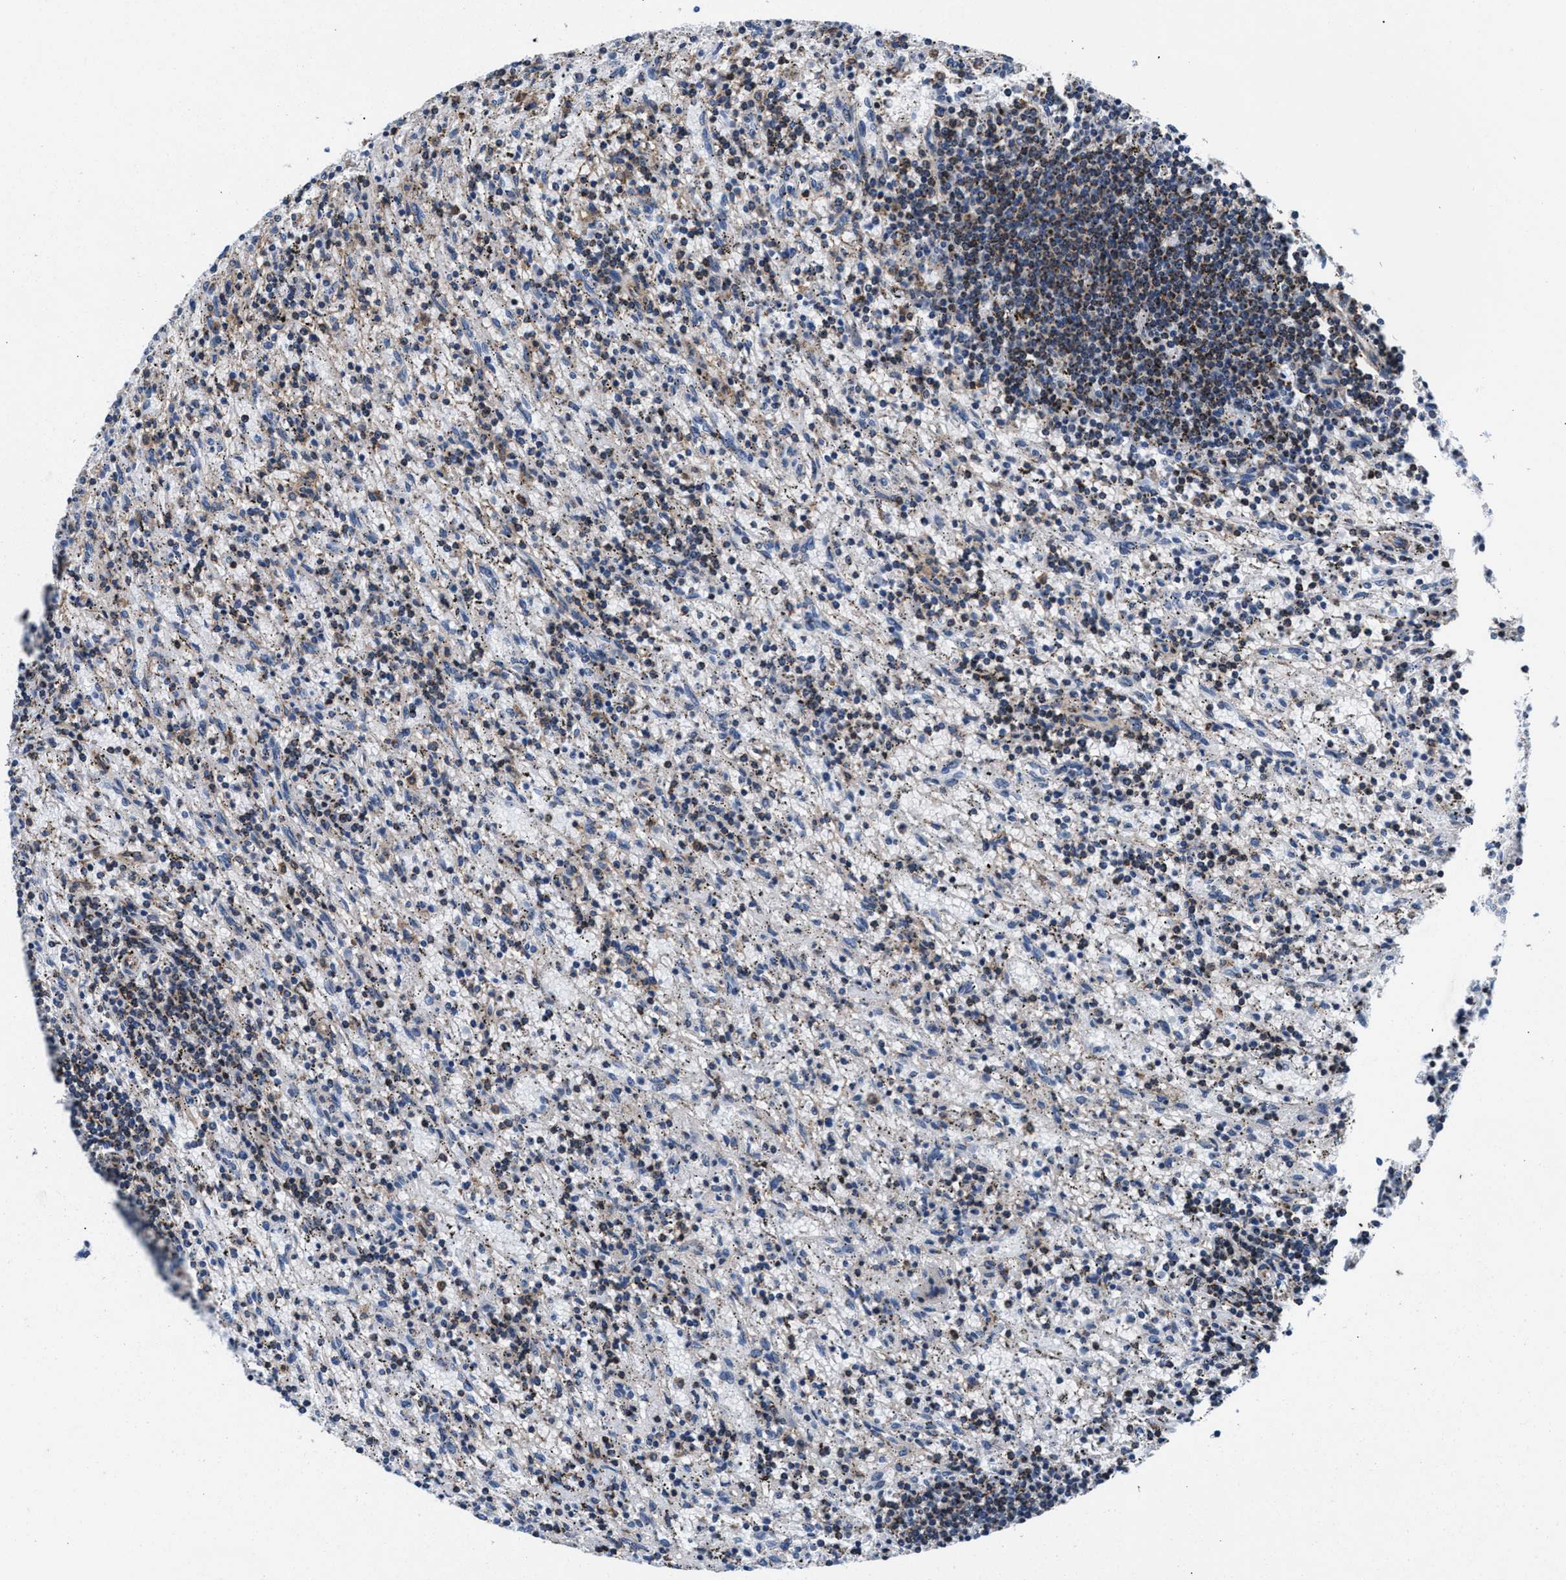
{"staining": {"intensity": "moderate", "quantity": "25%-75%", "location": "cytoplasmic/membranous"}, "tissue": "lymphoma", "cell_type": "Tumor cells", "image_type": "cancer", "snomed": [{"axis": "morphology", "description": "Malignant lymphoma, non-Hodgkin's type, Low grade"}, {"axis": "topography", "description": "Spleen"}], "caption": "The histopathology image demonstrates immunohistochemical staining of low-grade malignant lymphoma, non-Hodgkin's type. There is moderate cytoplasmic/membranous staining is appreciated in approximately 25%-75% of tumor cells. The staining was performed using DAB, with brown indicating positive protein expression. Nuclei are stained blue with hematoxylin.", "gene": "NKTR", "patient": {"sex": "male", "age": 76}}